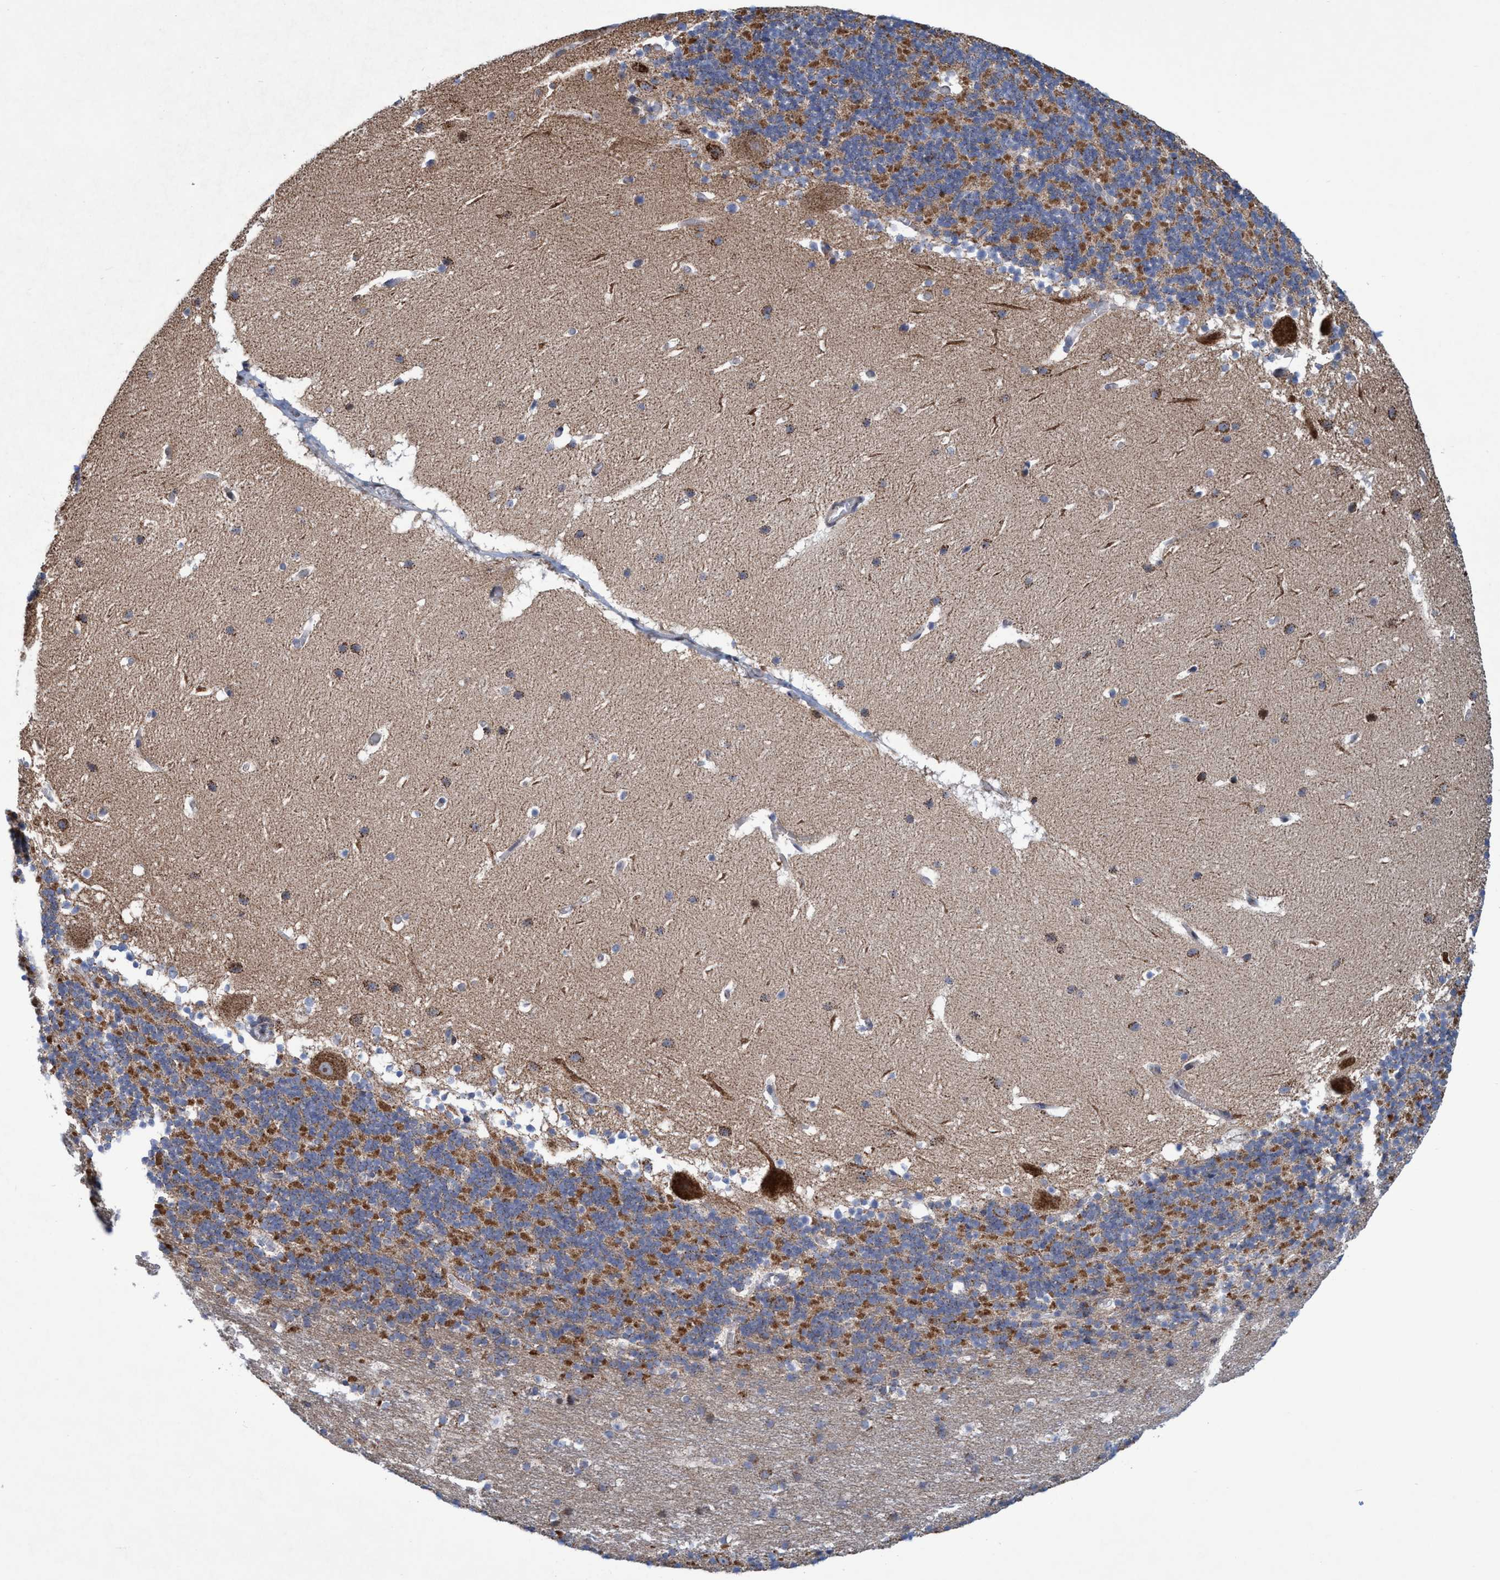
{"staining": {"intensity": "moderate", "quantity": ">75%", "location": "cytoplasmic/membranous"}, "tissue": "cerebellum", "cell_type": "Cells in granular layer", "image_type": "normal", "snomed": [{"axis": "morphology", "description": "Normal tissue, NOS"}, {"axis": "topography", "description": "Cerebellum"}], "caption": "Protein expression by immunohistochemistry exhibits moderate cytoplasmic/membranous positivity in approximately >75% of cells in granular layer in normal cerebellum. The staining was performed using DAB (3,3'-diaminobenzidine) to visualize the protein expression in brown, while the nuclei were stained in blue with hematoxylin (Magnification: 20x).", "gene": "POLR1F", "patient": {"sex": "male", "age": 45}}